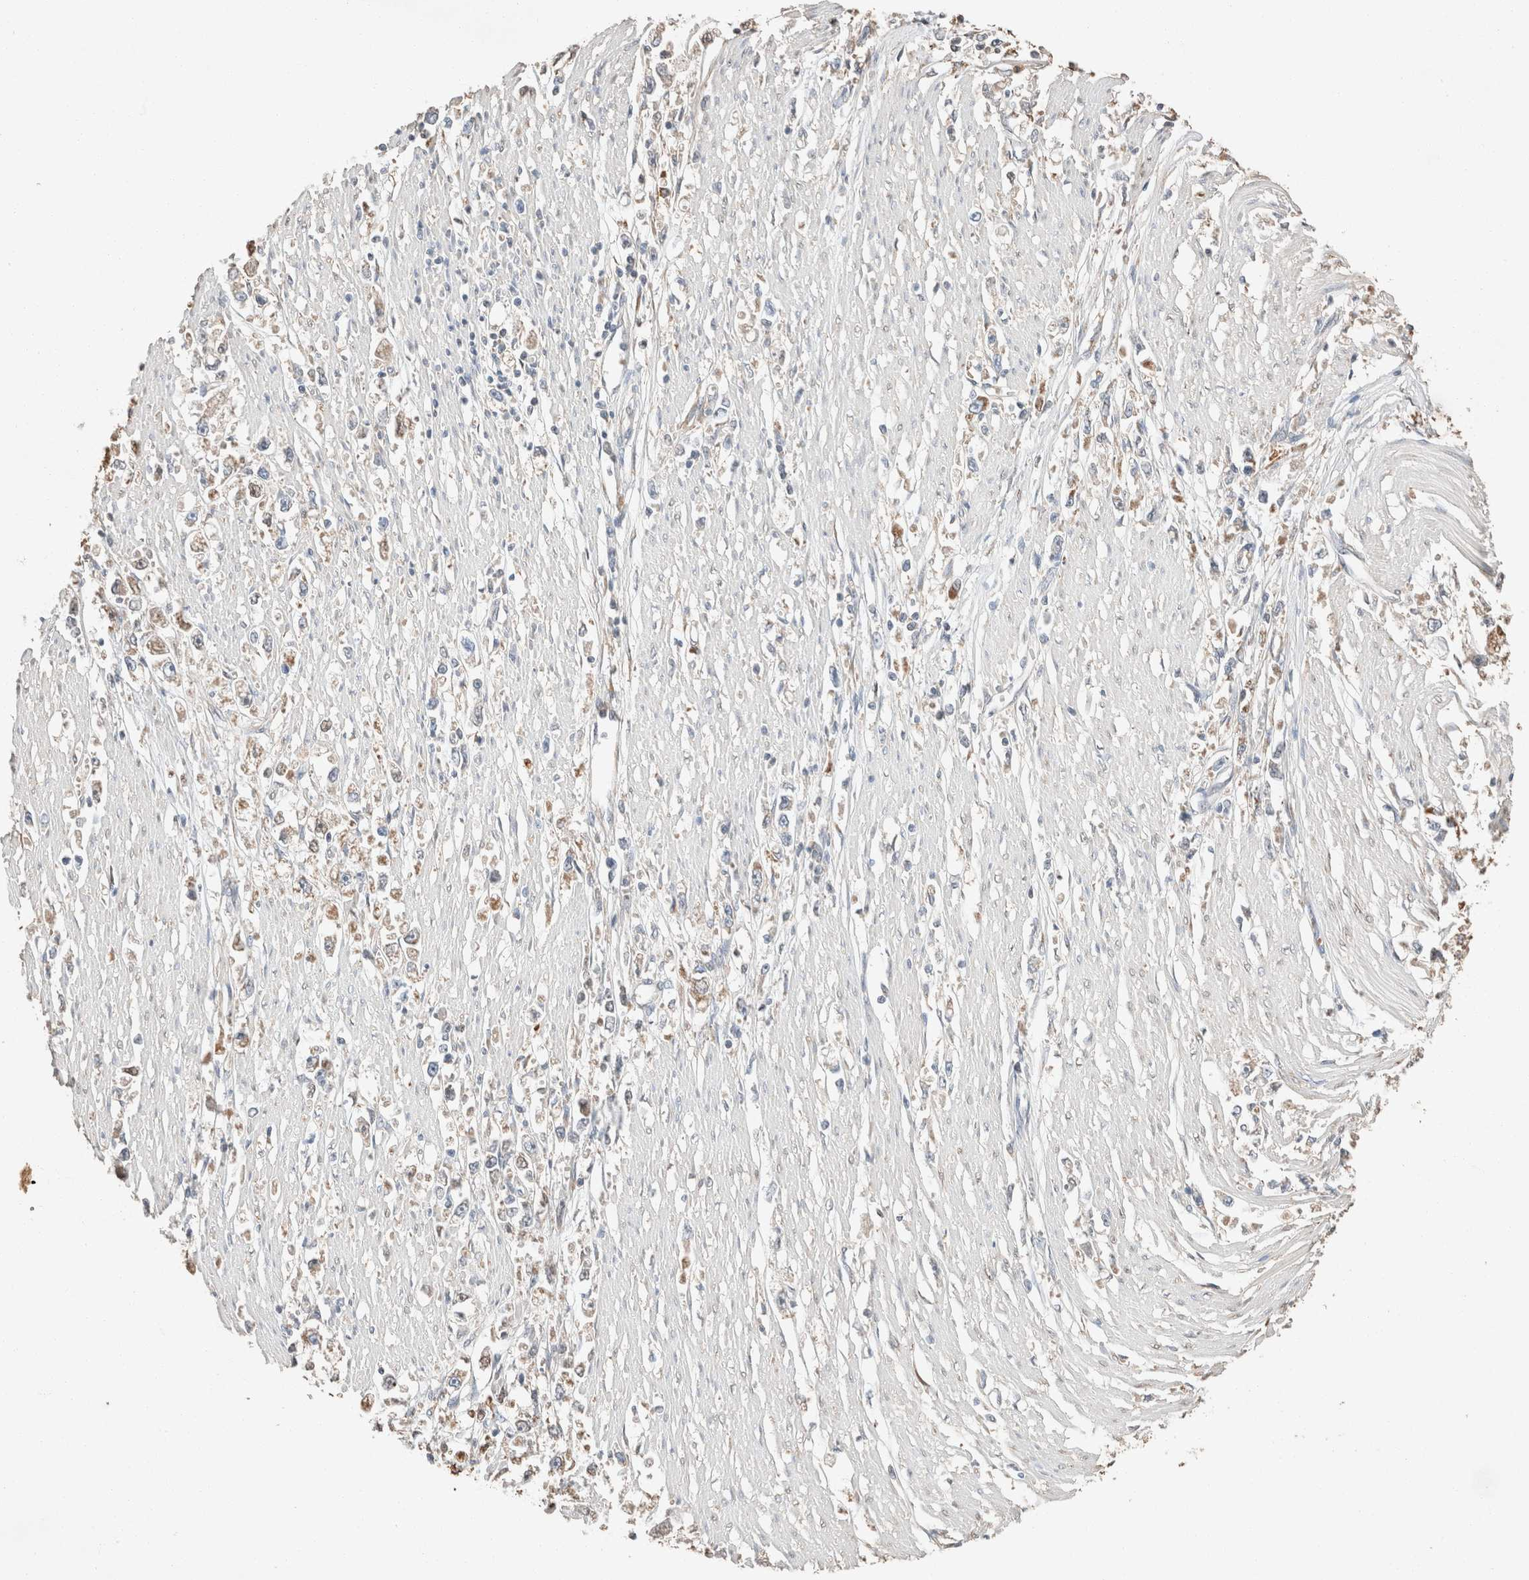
{"staining": {"intensity": "moderate", "quantity": "<25%", "location": "cytoplasmic/membranous"}, "tissue": "stomach cancer", "cell_type": "Tumor cells", "image_type": "cancer", "snomed": [{"axis": "morphology", "description": "Adenocarcinoma, NOS"}, {"axis": "topography", "description": "Stomach"}], "caption": "The histopathology image exhibits a brown stain indicating the presence of a protein in the cytoplasmic/membranous of tumor cells in stomach cancer (adenocarcinoma).", "gene": "TUBD1", "patient": {"sex": "female", "age": 59}}